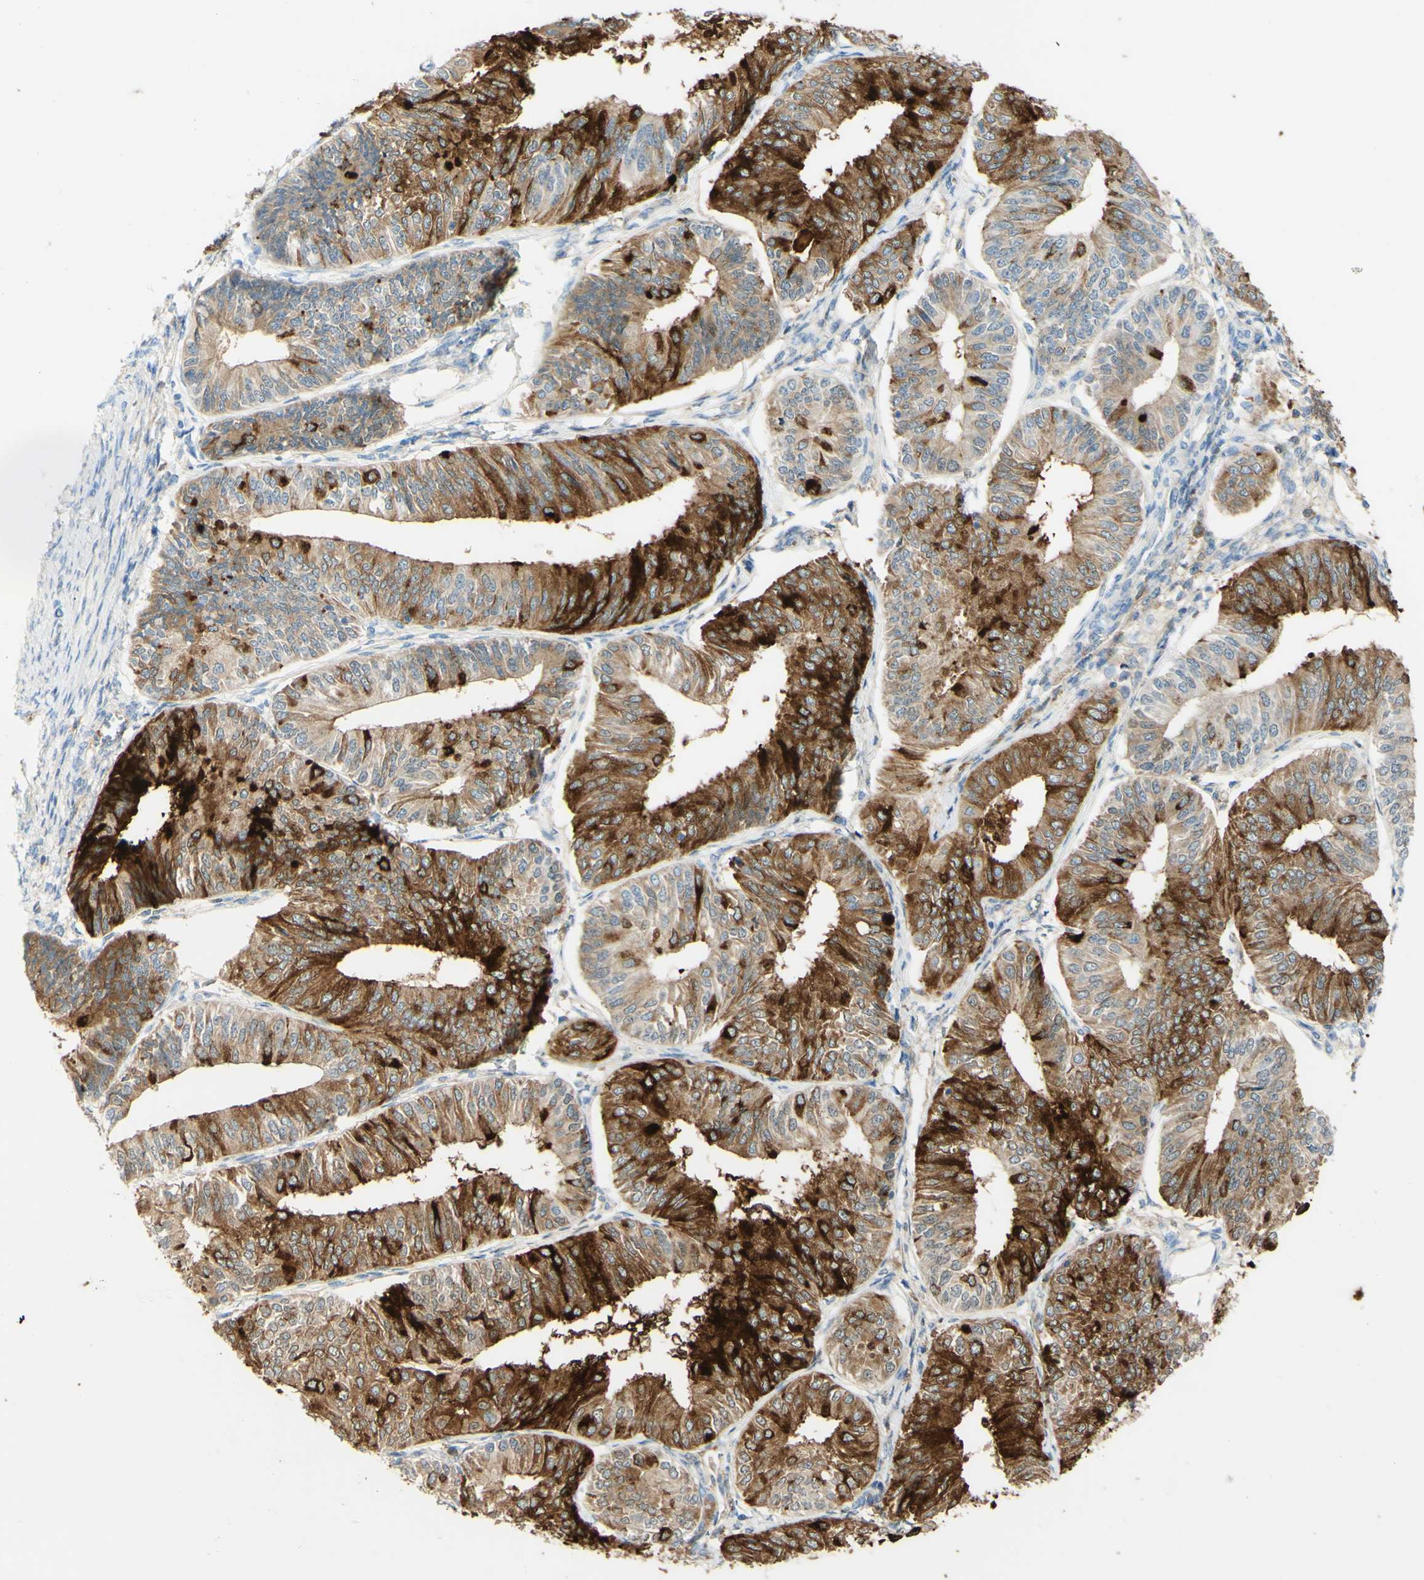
{"staining": {"intensity": "strong", "quantity": ">75%", "location": "cytoplasmic/membranous"}, "tissue": "endometrial cancer", "cell_type": "Tumor cells", "image_type": "cancer", "snomed": [{"axis": "morphology", "description": "Adenocarcinoma, NOS"}, {"axis": "topography", "description": "Endometrium"}], "caption": "A micrograph showing strong cytoplasmic/membranous staining in about >75% of tumor cells in endometrial adenocarcinoma, as visualized by brown immunohistochemical staining.", "gene": "PIGR", "patient": {"sex": "female", "age": 58}}